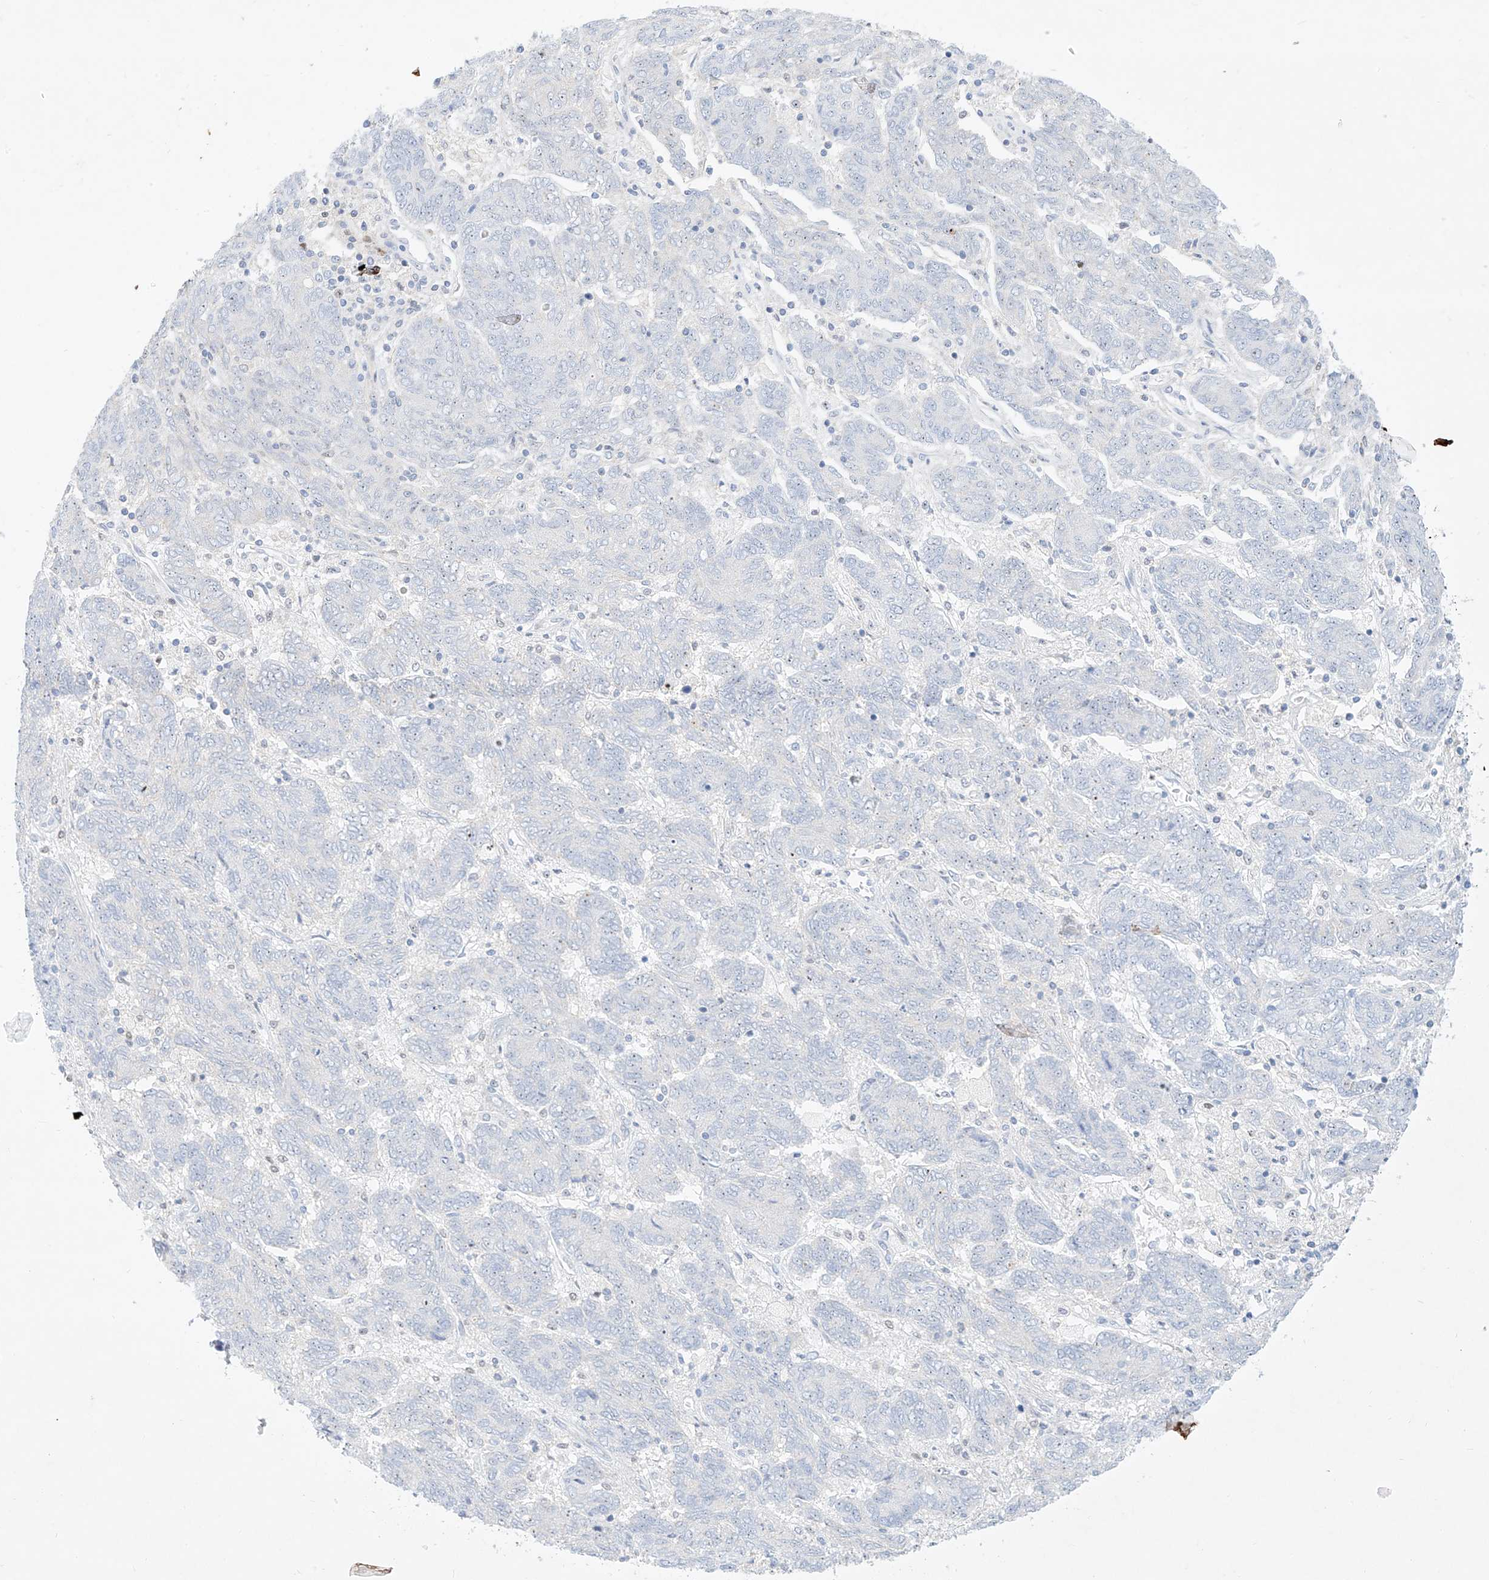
{"staining": {"intensity": "negative", "quantity": "none", "location": "none"}, "tissue": "endometrial cancer", "cell_type": "Tumor cells", "image_type": "cancer", "snomed": [{"axis": "morphology", "description": "Adenocarcinoma, NOS"}, {"axis": "topography", "description": "Endometrium"}], "caption": "Adenocarcinoma (endometrial) was stained to show a protein in brown. There is no significant expression in tumor cells.", "gene": "SNU13", "patient": {"sex": "female", "age": 80}}